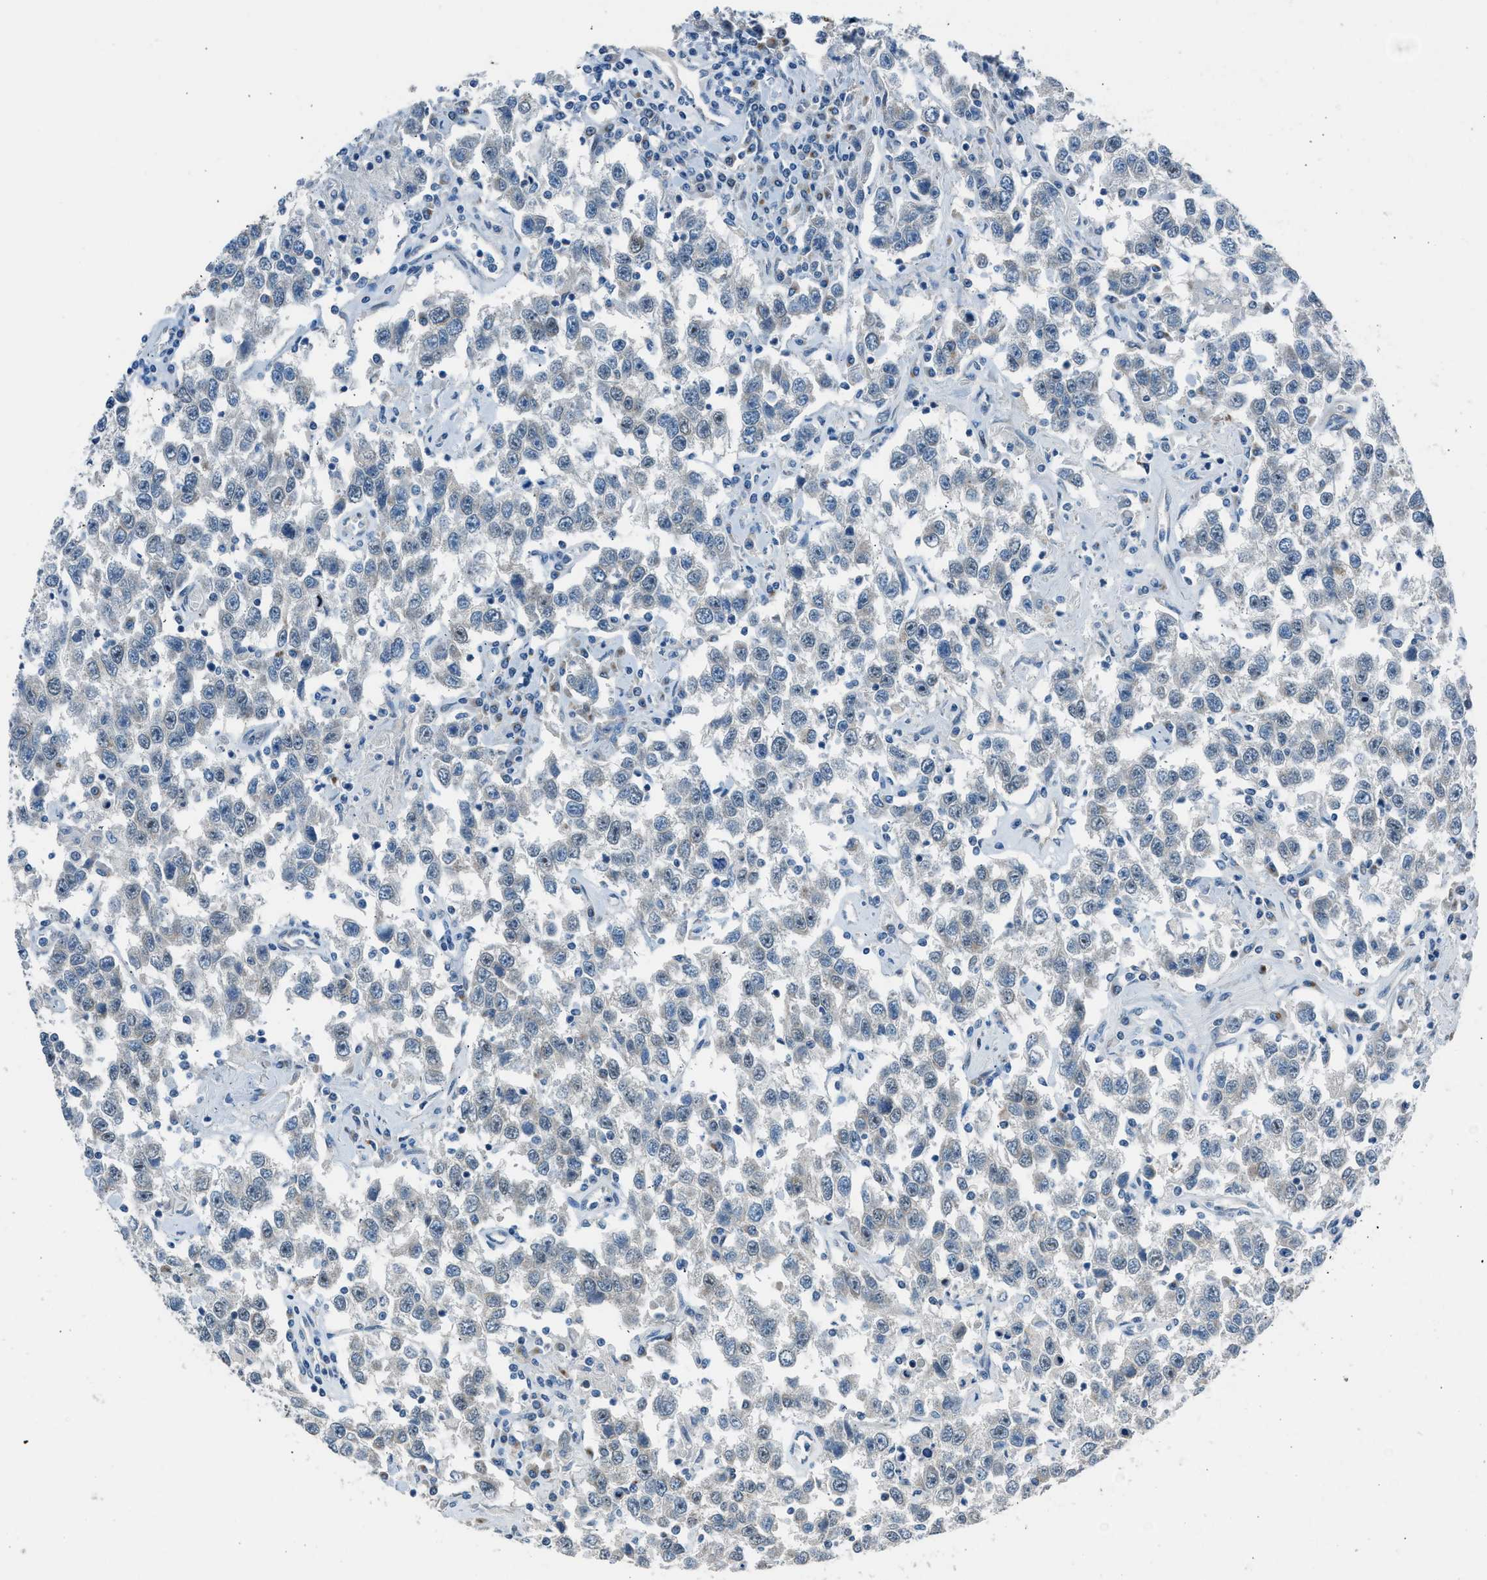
{"staining": {"intensity": "negative", "quantity": "none", "location": "none"}, "tissue": "testis cancer", "cell_type": "Tumor cells", "image_type": "cancer", "snomed": [{"axis": "morphology", "description": "Seminoma, NOS"}, {"axis": "topography", "description": "Testis"}], "caption": "An immunohistochemistry (IHC) photomicrograph of seminoma (testis) is shown. There is no staining in tumor cells of seminoma (testis).", "gene": "RNF41", "patient": {"sex": "male", "age": 41}}